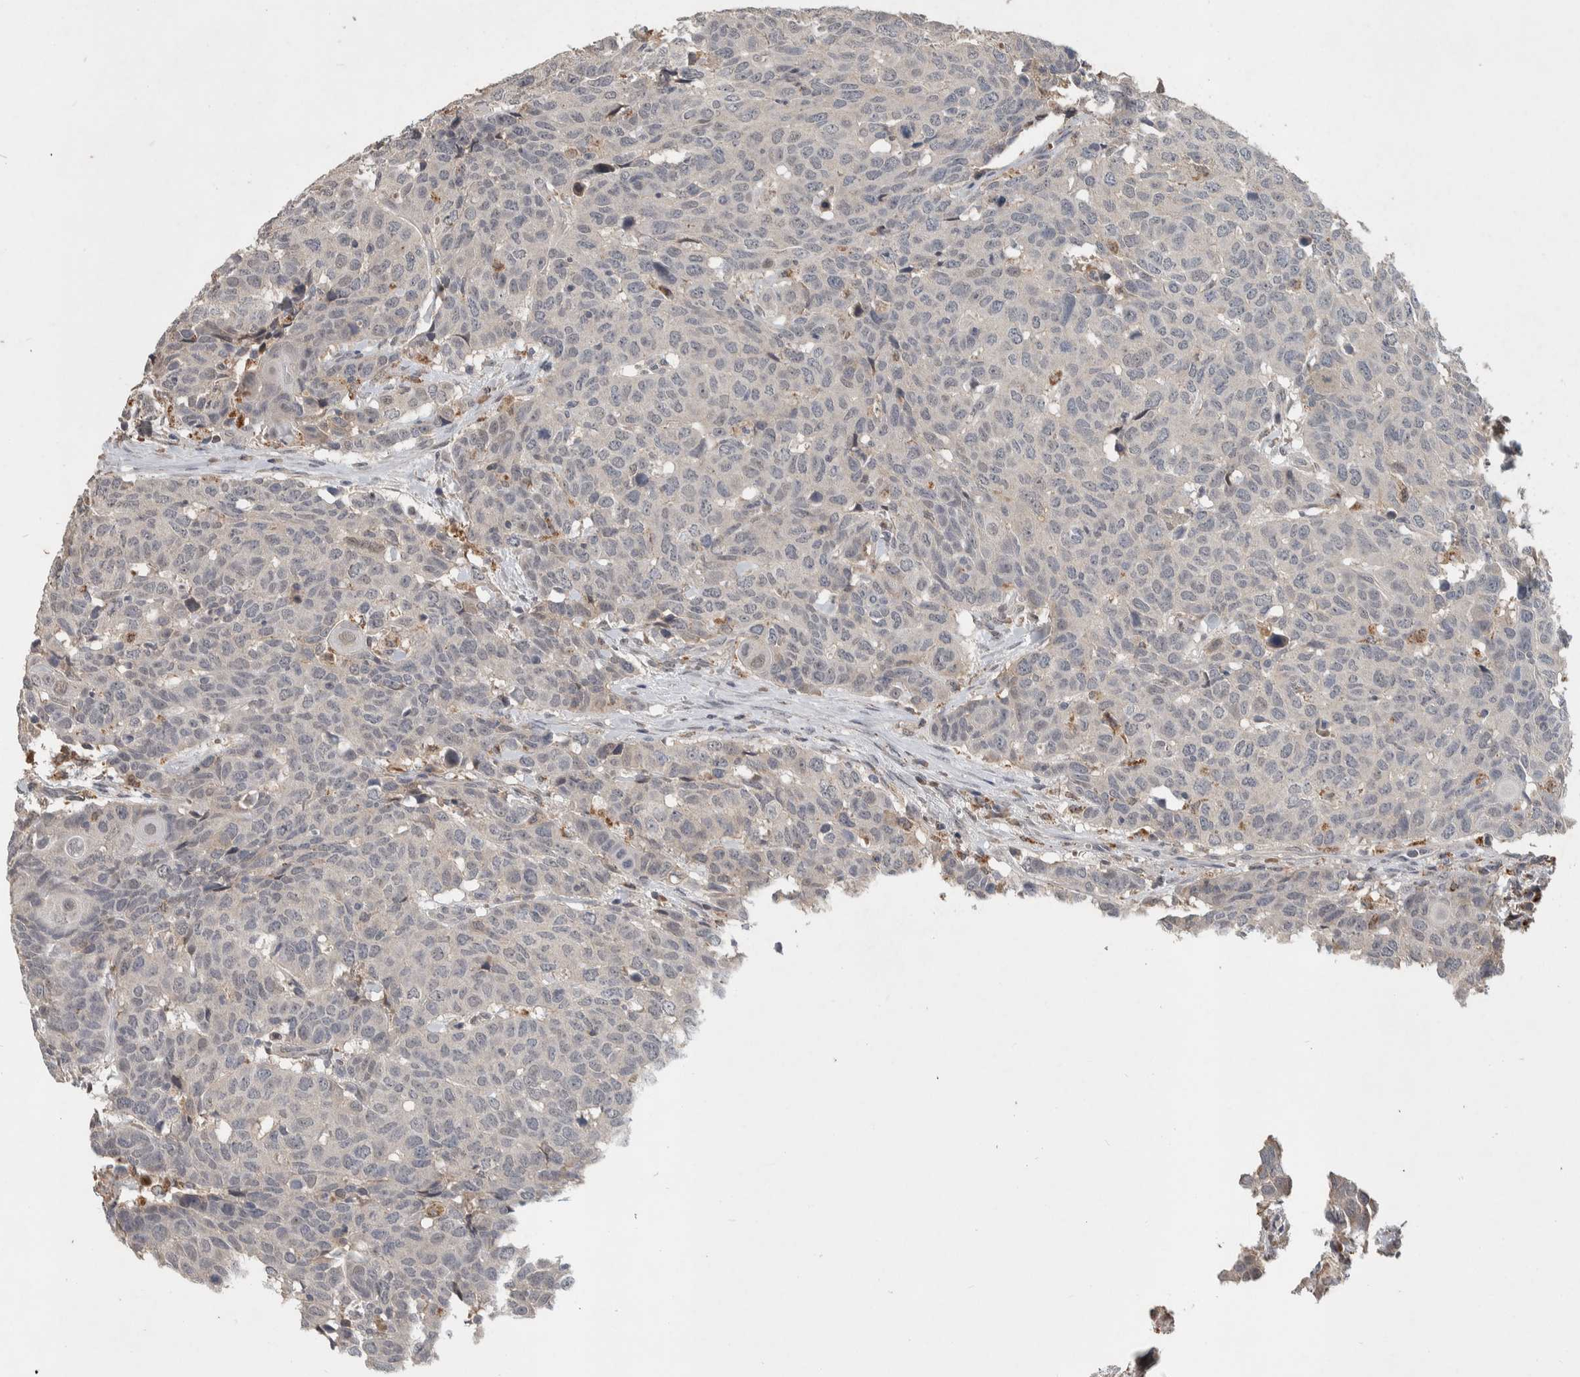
{"staining": {"intensity": "weak", "quantity": "<25%", "location": "nuclear"}, "tissue": "head and neck cancer", "cell_type": "Tumor cells", "image_type": "cancer", "snomed": [{"axis": "morphology", "description": "Squamous cell carcinoma, NOS"}, {"axis": "topography", "description": "Head-Neck"}], "caption": "Human squamous cell carcinoma (head and neck) stained for a protein using immunohistochemistry exhibits no positivity in tumor cells.", "gene": "CHRM3", "patient": {"sex": "male", "age": 66}}